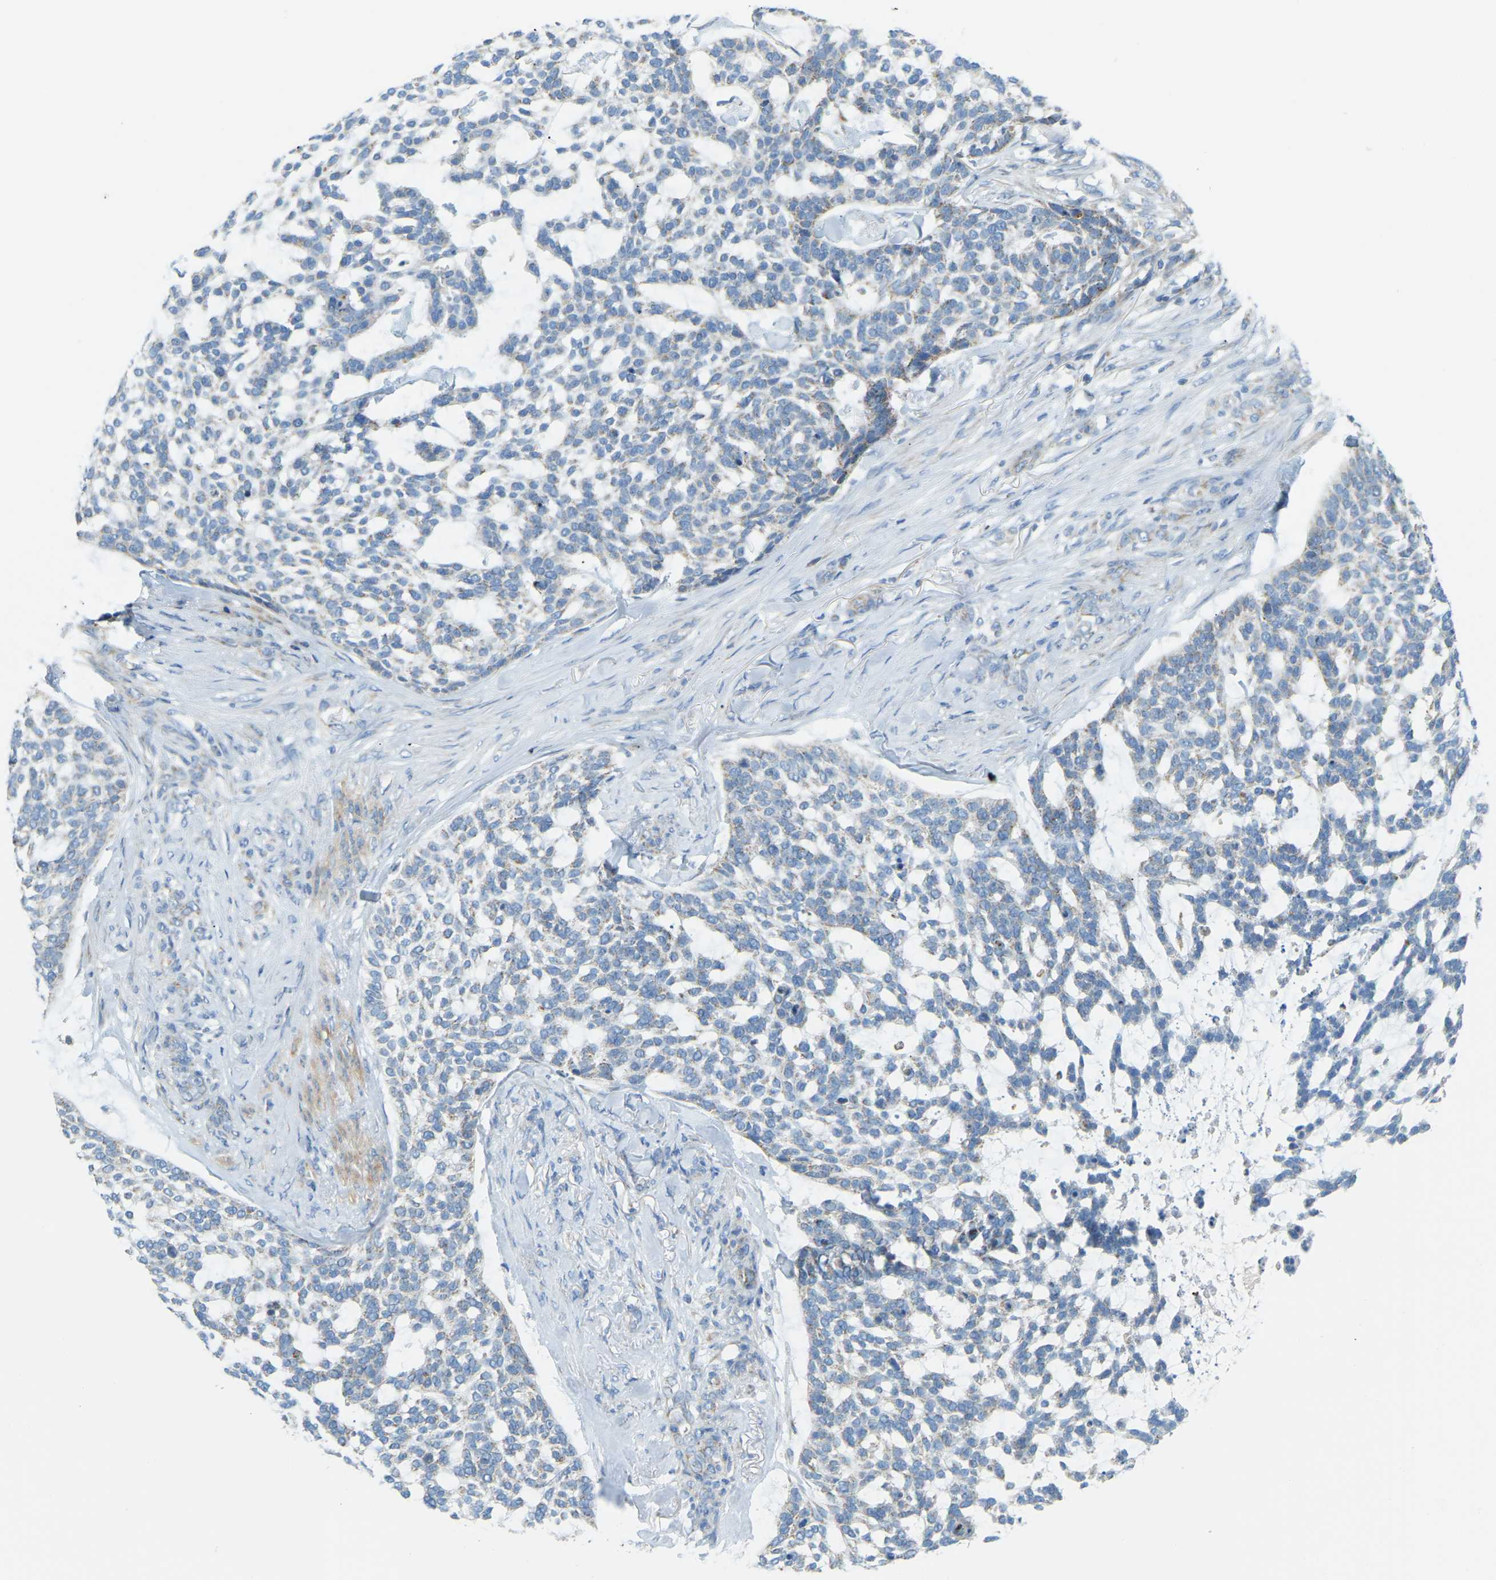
{"staining": {"intensity": "negative", "quantity": "none", "location": "none"}, "tissue": "skin cancer", "cell_type": "Tumor cells", "image_type": "cancer", "snomed": [{"axis": "morphology", "description": "Basal cell carcinoma"}, {"axis": "topography", "description": "Skin"}], "caption": "Tumor cells are negative for brown protein staining in skin cancer (basal cell carcinoma). (IHC, brightfield microscopy, high magnification).", "gene": "GDA", "patient": {"sex": "female", "age": 64}}